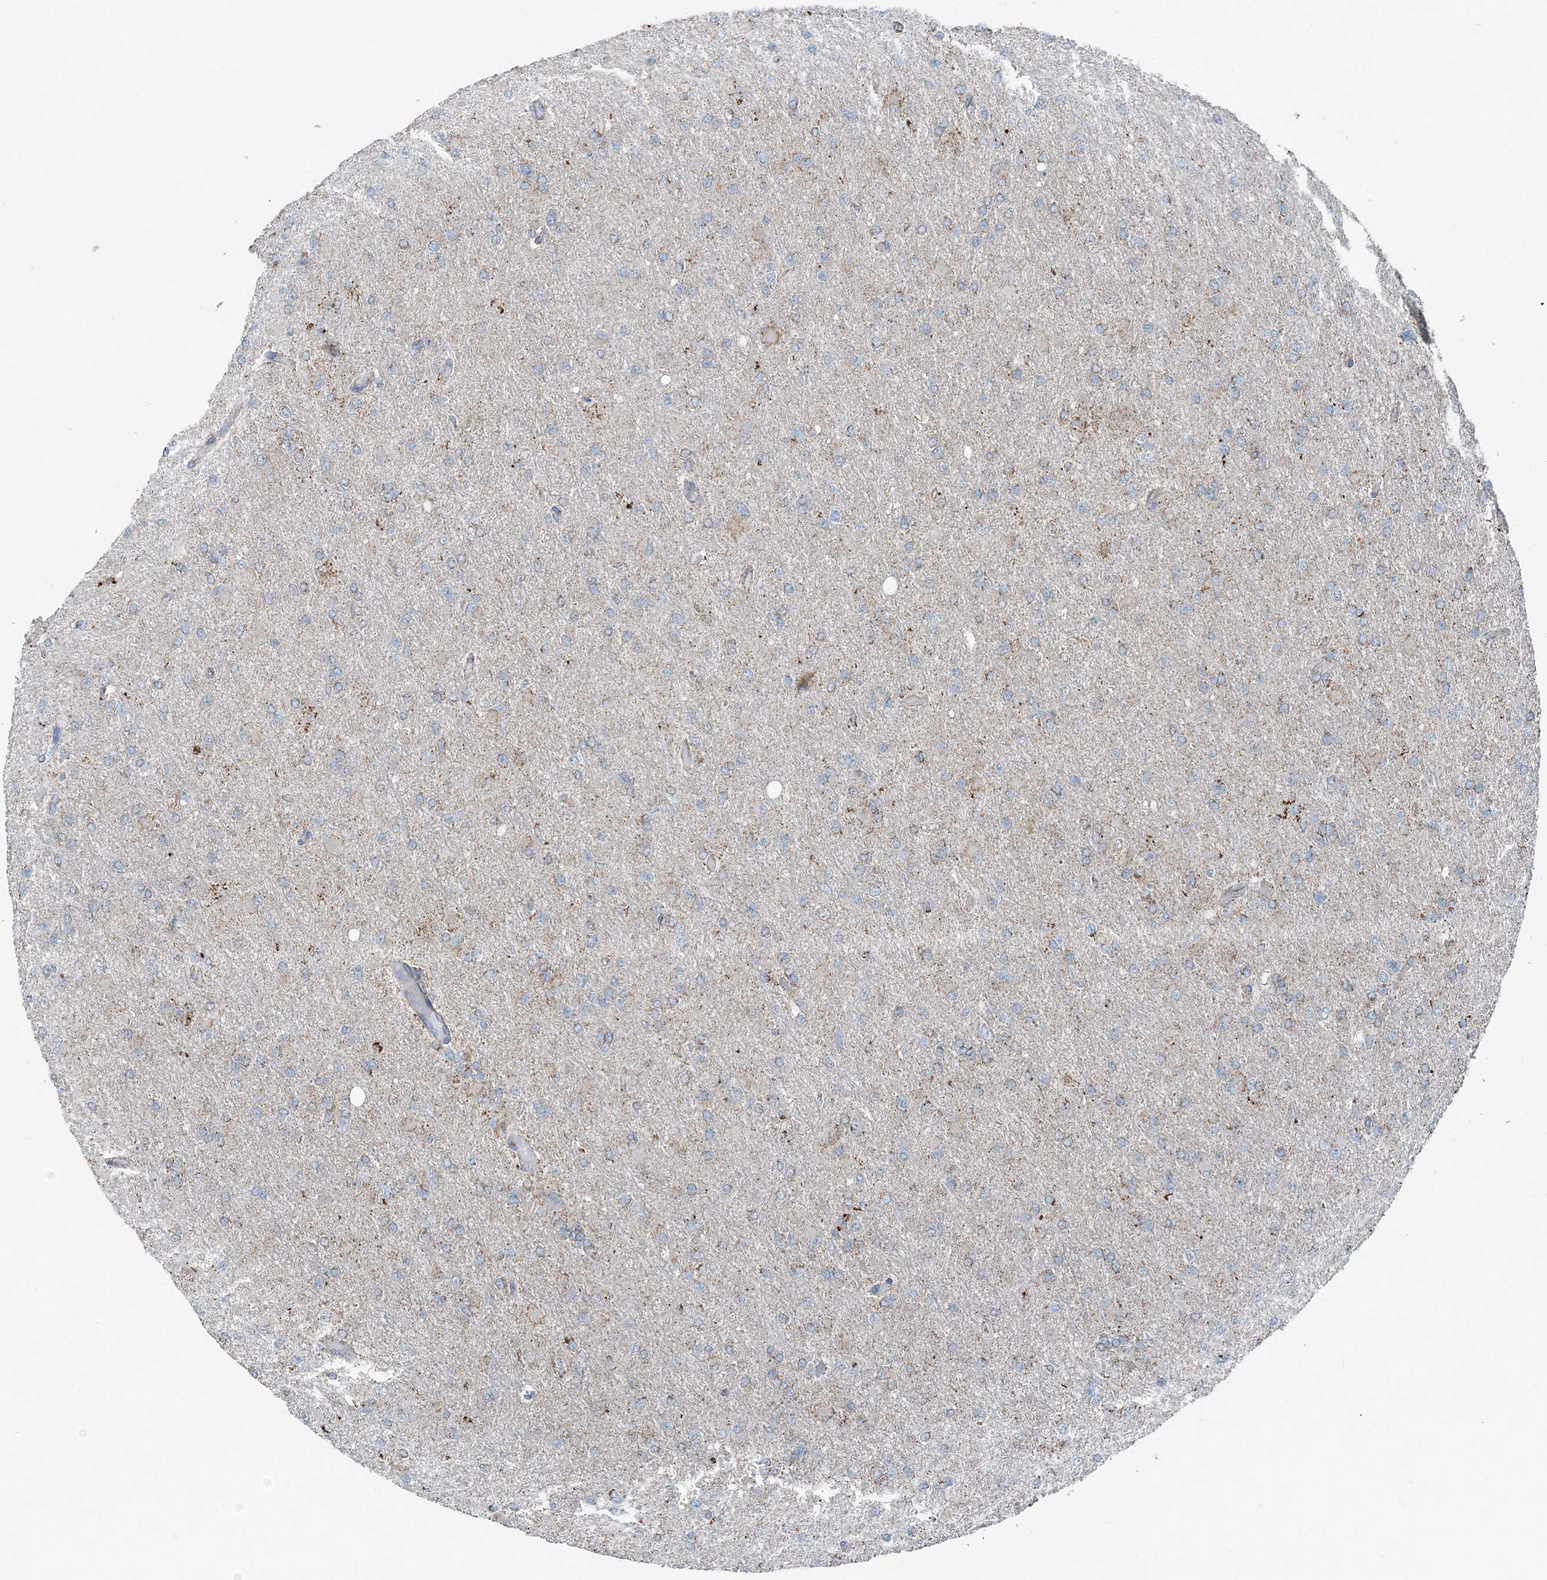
{"staining": {"intensity": "weak", "quantity": "25%-75%", "location": "cytoplasmic/membranous"}, "tissue": "glioma", "cell_type": "Tumor cells", "image_type": "cancer", "snomed": [{"axis": "morphology", "description": "Glioma, malignant, High grade"}, {"axis": "topography", "description": "Cerebral cortex"}], "caption": "A brown stain shows weak cytoplasmic/membranous staining of a protein in human glioma tumor cells. Nuclei are stained in blue.", "gene": "SUCLG1", "patient": {"sex": "female", "age": 36}}